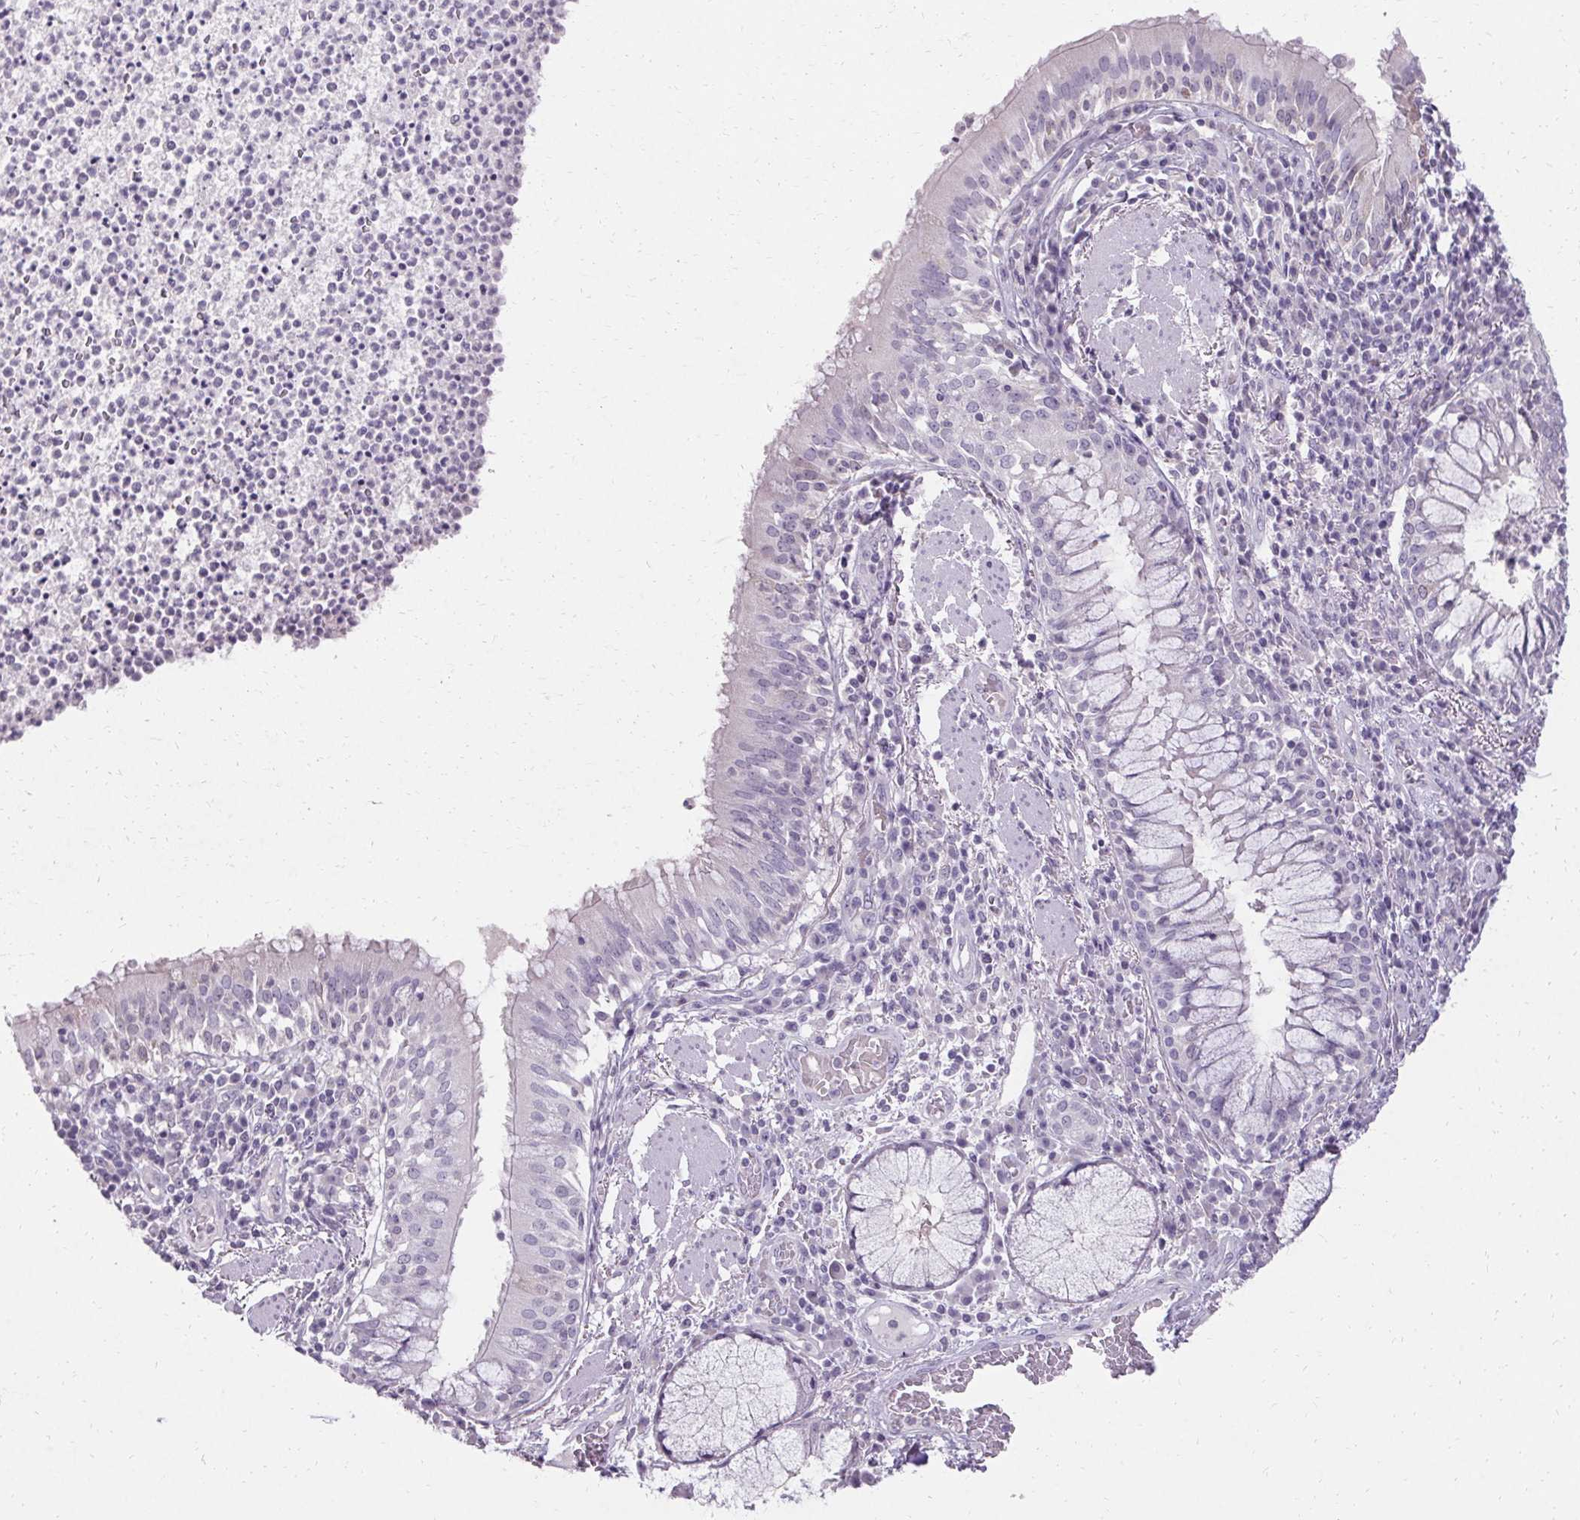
{"staining": {"intensity": "negative", "quantity": "none", "location": "none"}, "tissue": "bronchus", "cell_type": "Respiratory epithelial cells", "image_type": "normal", "snomed": [{"axis": "morphology", "description": "Normal tissue, NOS"}, {"axis": "topography", "description": "Lymph node"}, {"axis": "topography", "description": "Bronchus"}], "caption": "A histopathology image of human bronchus is negative for staining in respiratory epithelial cells. (DAB immunohistochemistry (IHC), high magnification).", "gene": "HSD17B3", "patient": {"sex": "male", "age": 56}}